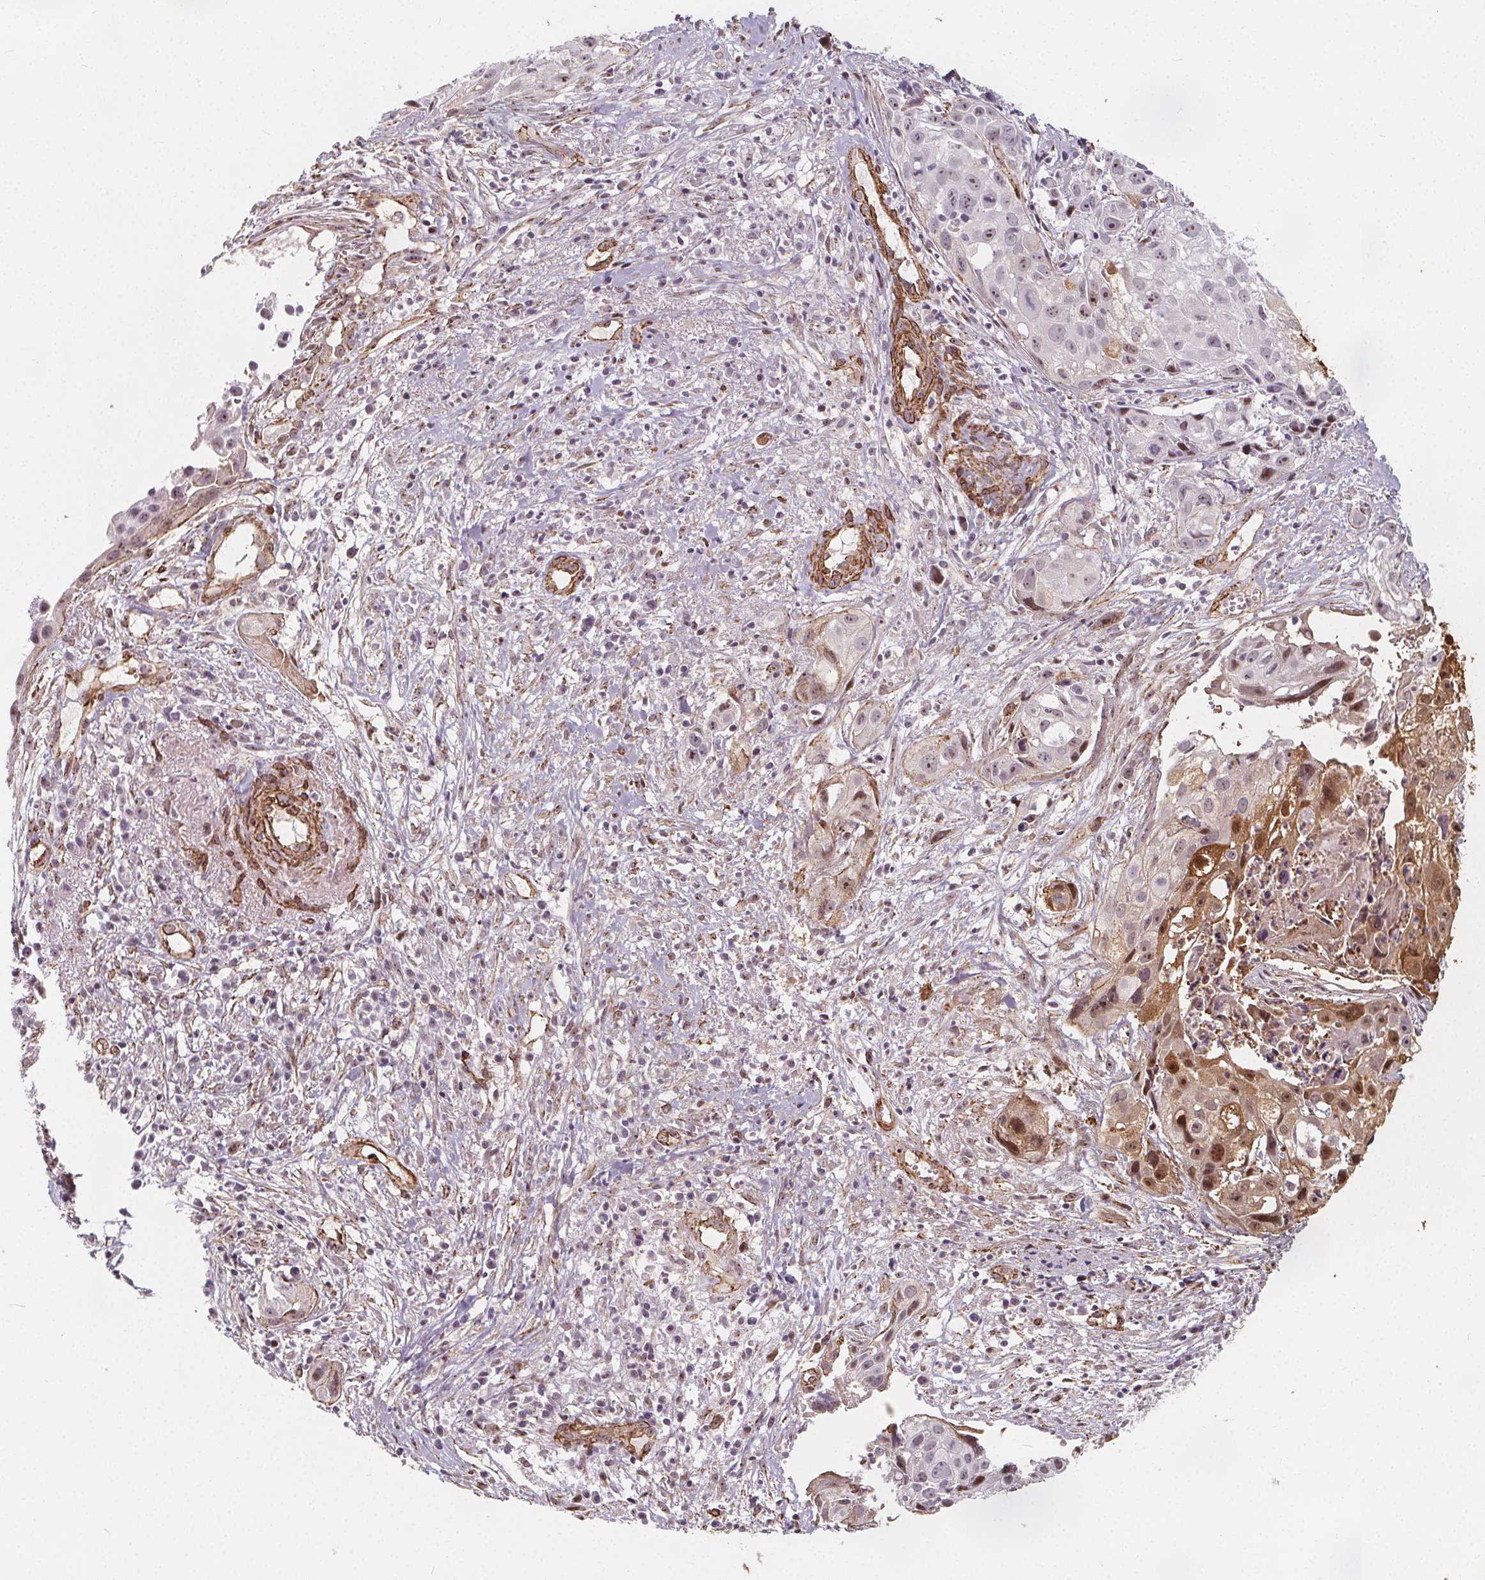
{"staining": {"intensity": "weak", "quantity": "25%-75%", "location": "cytoplasmic/membranous,nuclear"}, "tissue": "cervical cancer", "cell_type": "Tumor cells", "image_type": "cancer", "snomed": [{"axis": "morphology", "description": "Squamous cell carcinoma, NOS"}, {"axis": "topography", "description": "Cervix"}], "caption": "Weak cytoplasmic/membranous and nuclear staining is identified in about 25%-75% of tumor cells in cervical squamous cell carcinoma. Using DAB (3,3'-diaminobenzidine) (brown) and hematoxylin (blue) stains, captured at high magnification using brightfield microscopy.", "gene": "HAS1", "patient": {"sex": "female", "age": 53}}